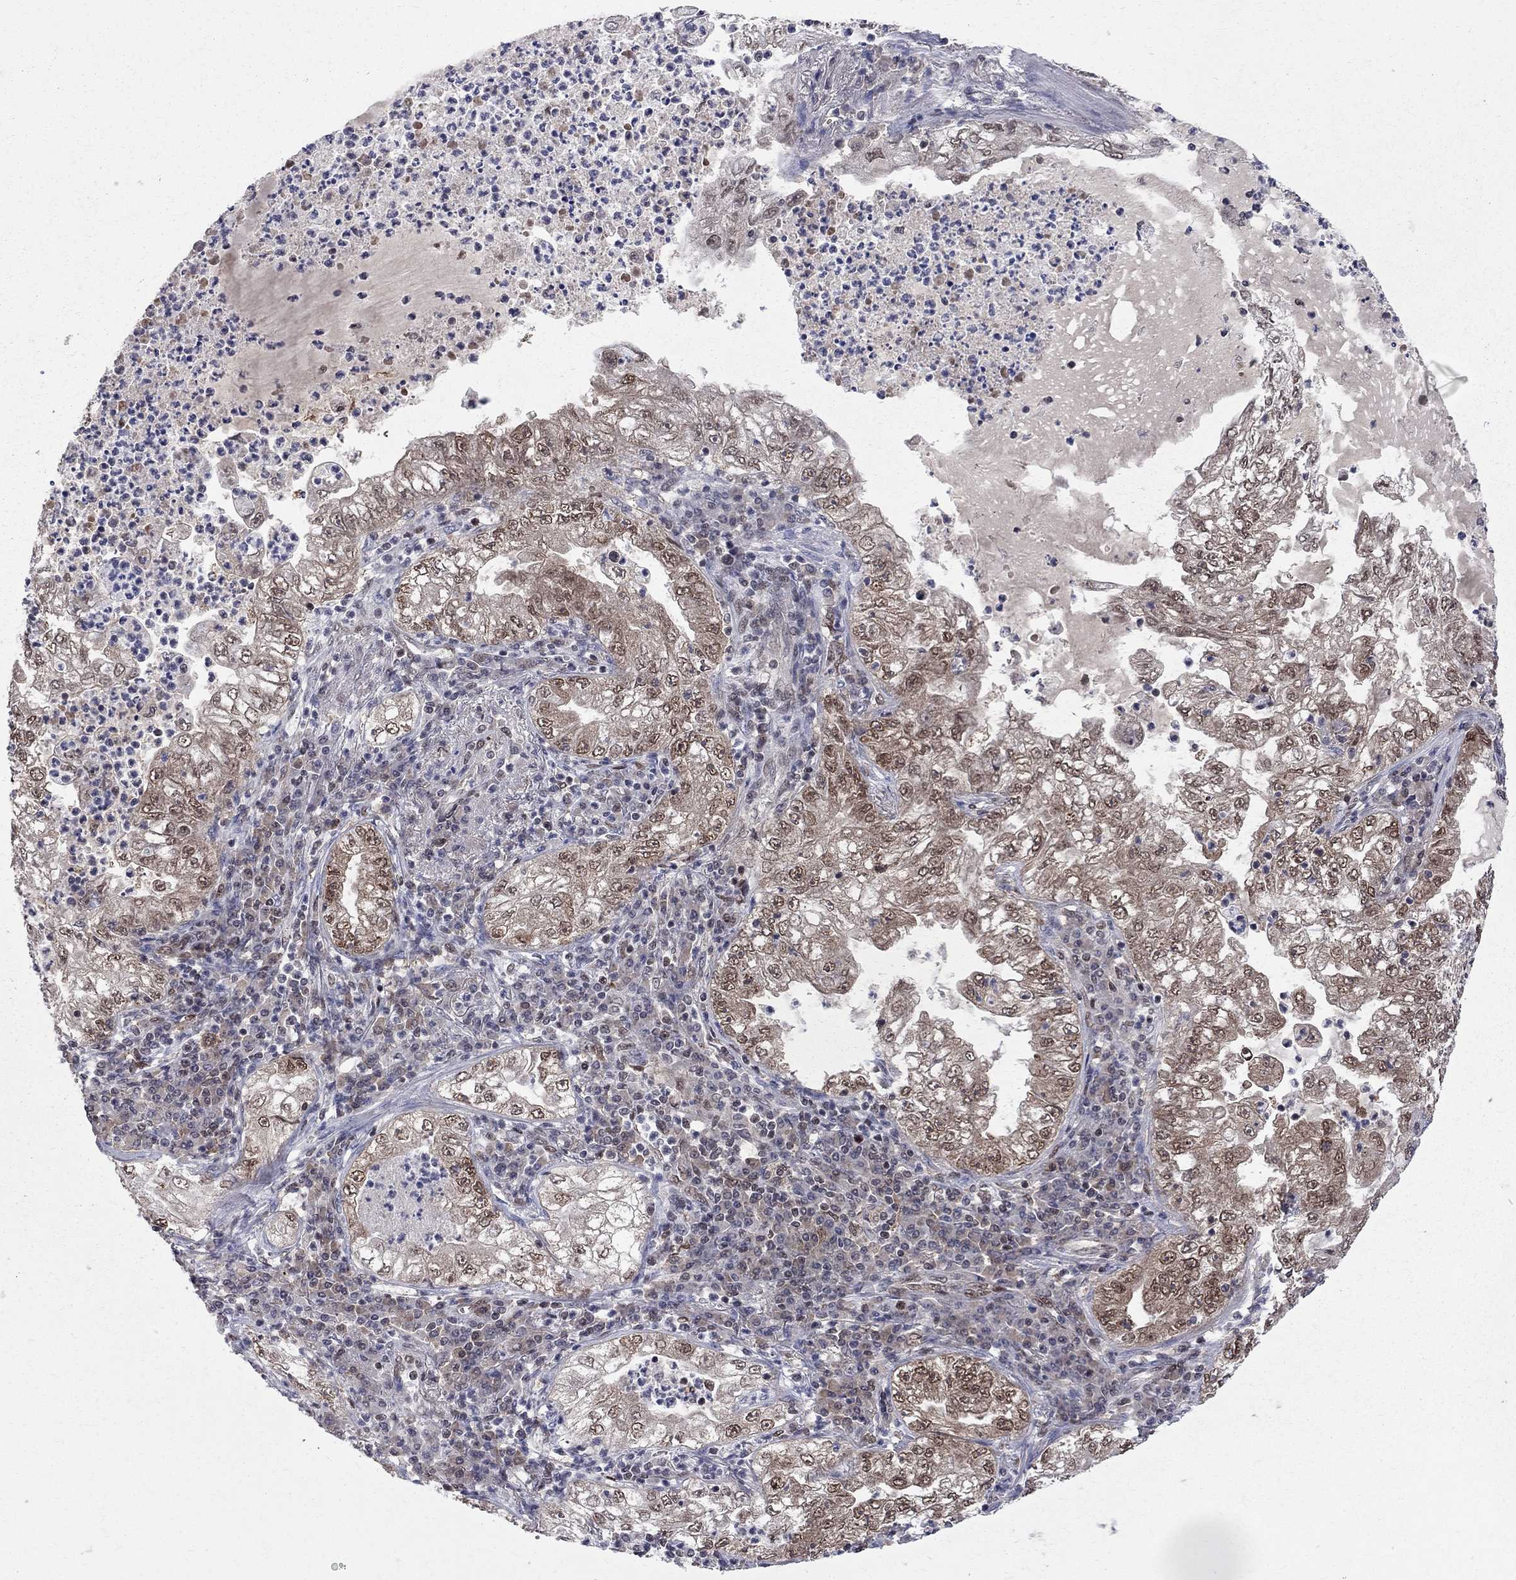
{"staining": {"intensity": "moderate", "quantity": "25%-75%", "location": "nuclear"}, "tissue": "lung cancer", "cell_type": "Tumor cells", "image_type": "cancer", "snomed": [{"axis": "morphology", "description": "Adenocarcinoma, NOS"}, {"axis": "topography", "description": "Lung"}], "caption": "Moderate nuclear protein staining is present in about 25%-75% of tumor cells in lung cancer (adenocarcinoma). The staining was performed using DAB to visualize the protein expression in brown, while the nuclei were stained in blue with hematoxylin (Magnification: 20x).", "gene": "SAP30L", "patient": {"sex": "female", "age": 73}}